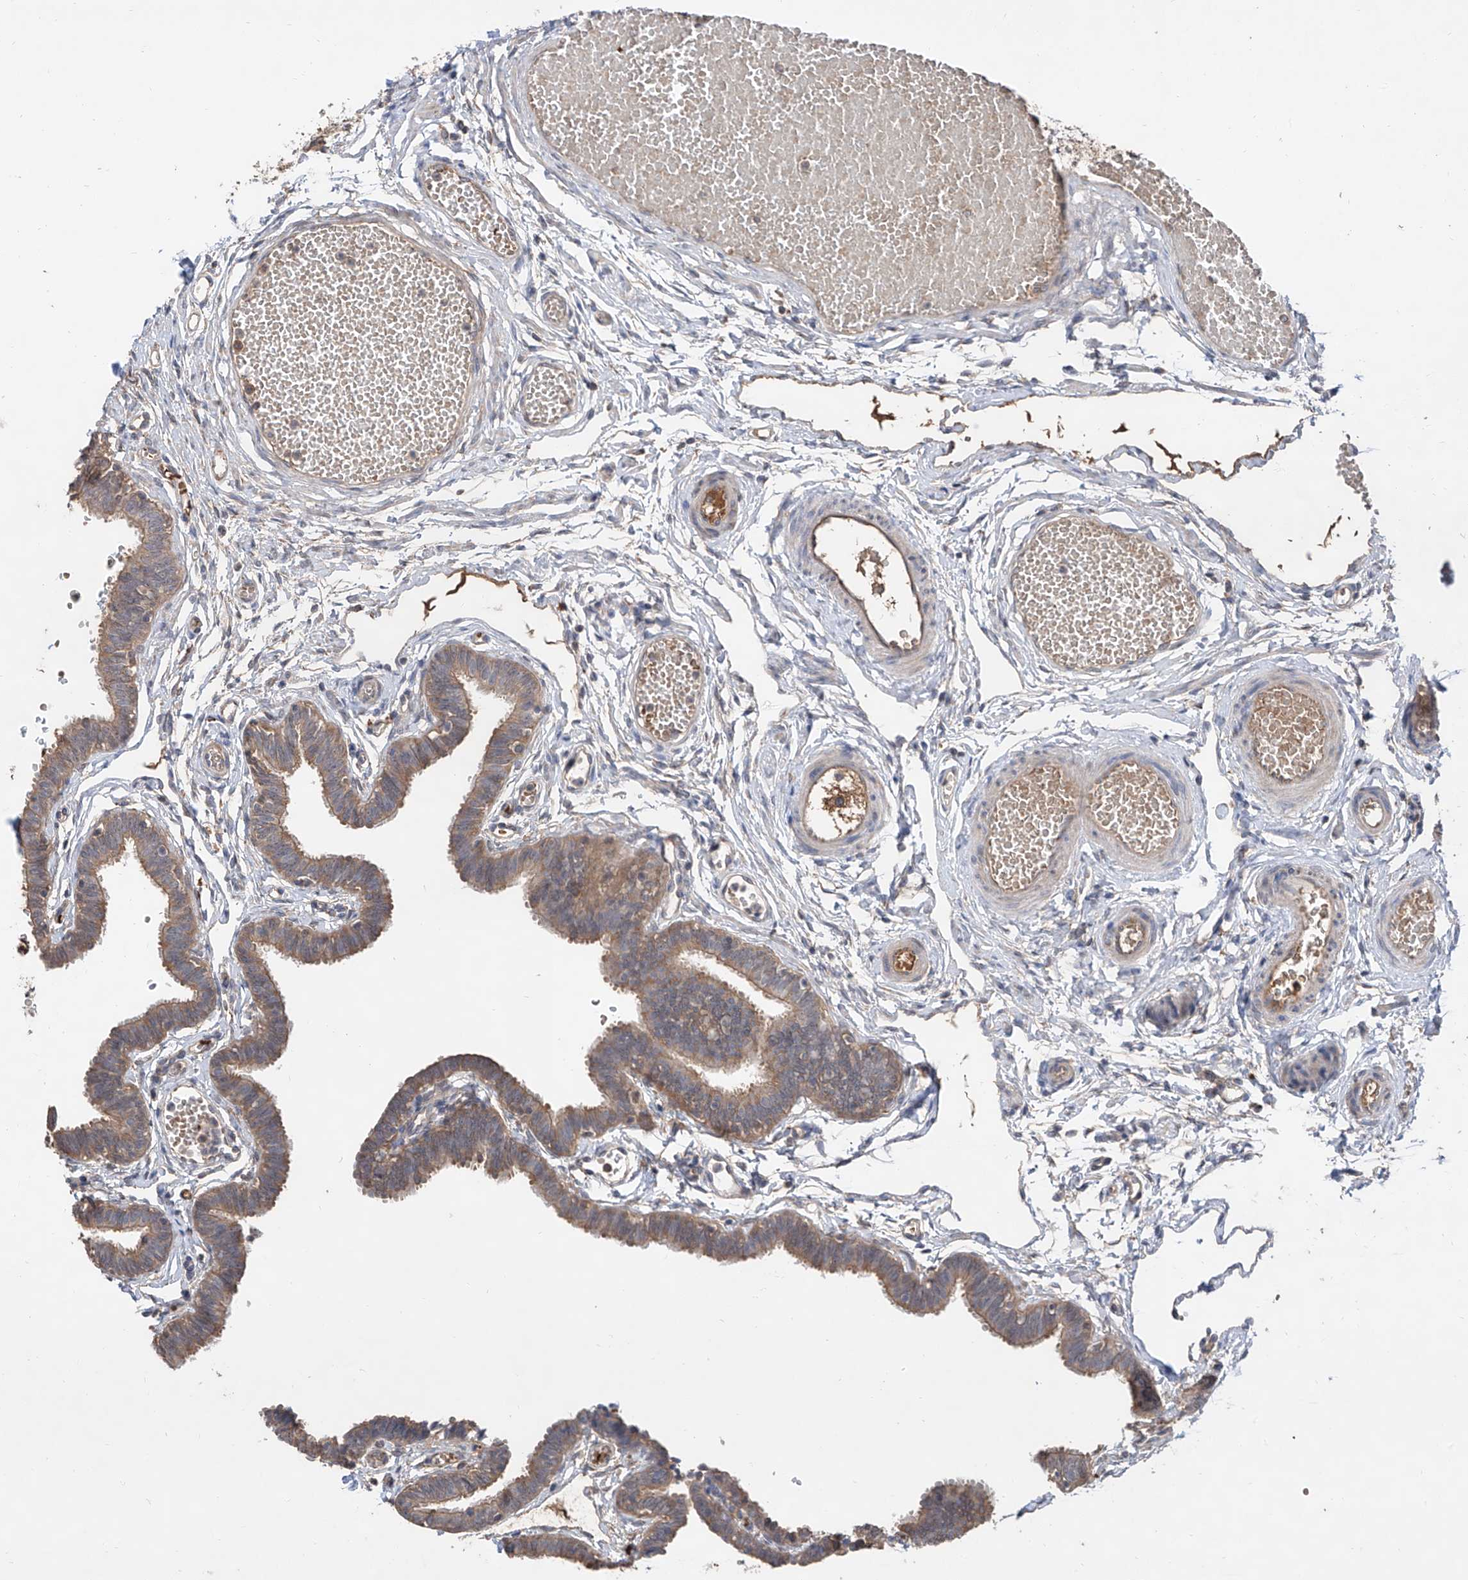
{"staining": {"intensity": "moderate", "quantity": "25%-75%", "location": "cytoplasmic/membranous"}, "tissue": "fallopian tube", "cell_type": "Glandular cells", "image_type": "normal", "snomed": [{"axis": "morphology", "description": "Normal tissue, NOS"}, {"axis": "topography", "description": "Fallopian tube"}, {"axis": "topography", "description": "Ovary"}], "caption": "A photomicrograph of human fallopian tube stained for a protein exhibits moderate cytoplasmic/membranous brown staining in glandular cells.", "gene": "EDN1", "patient": {"sex": "female", "age": 23}}